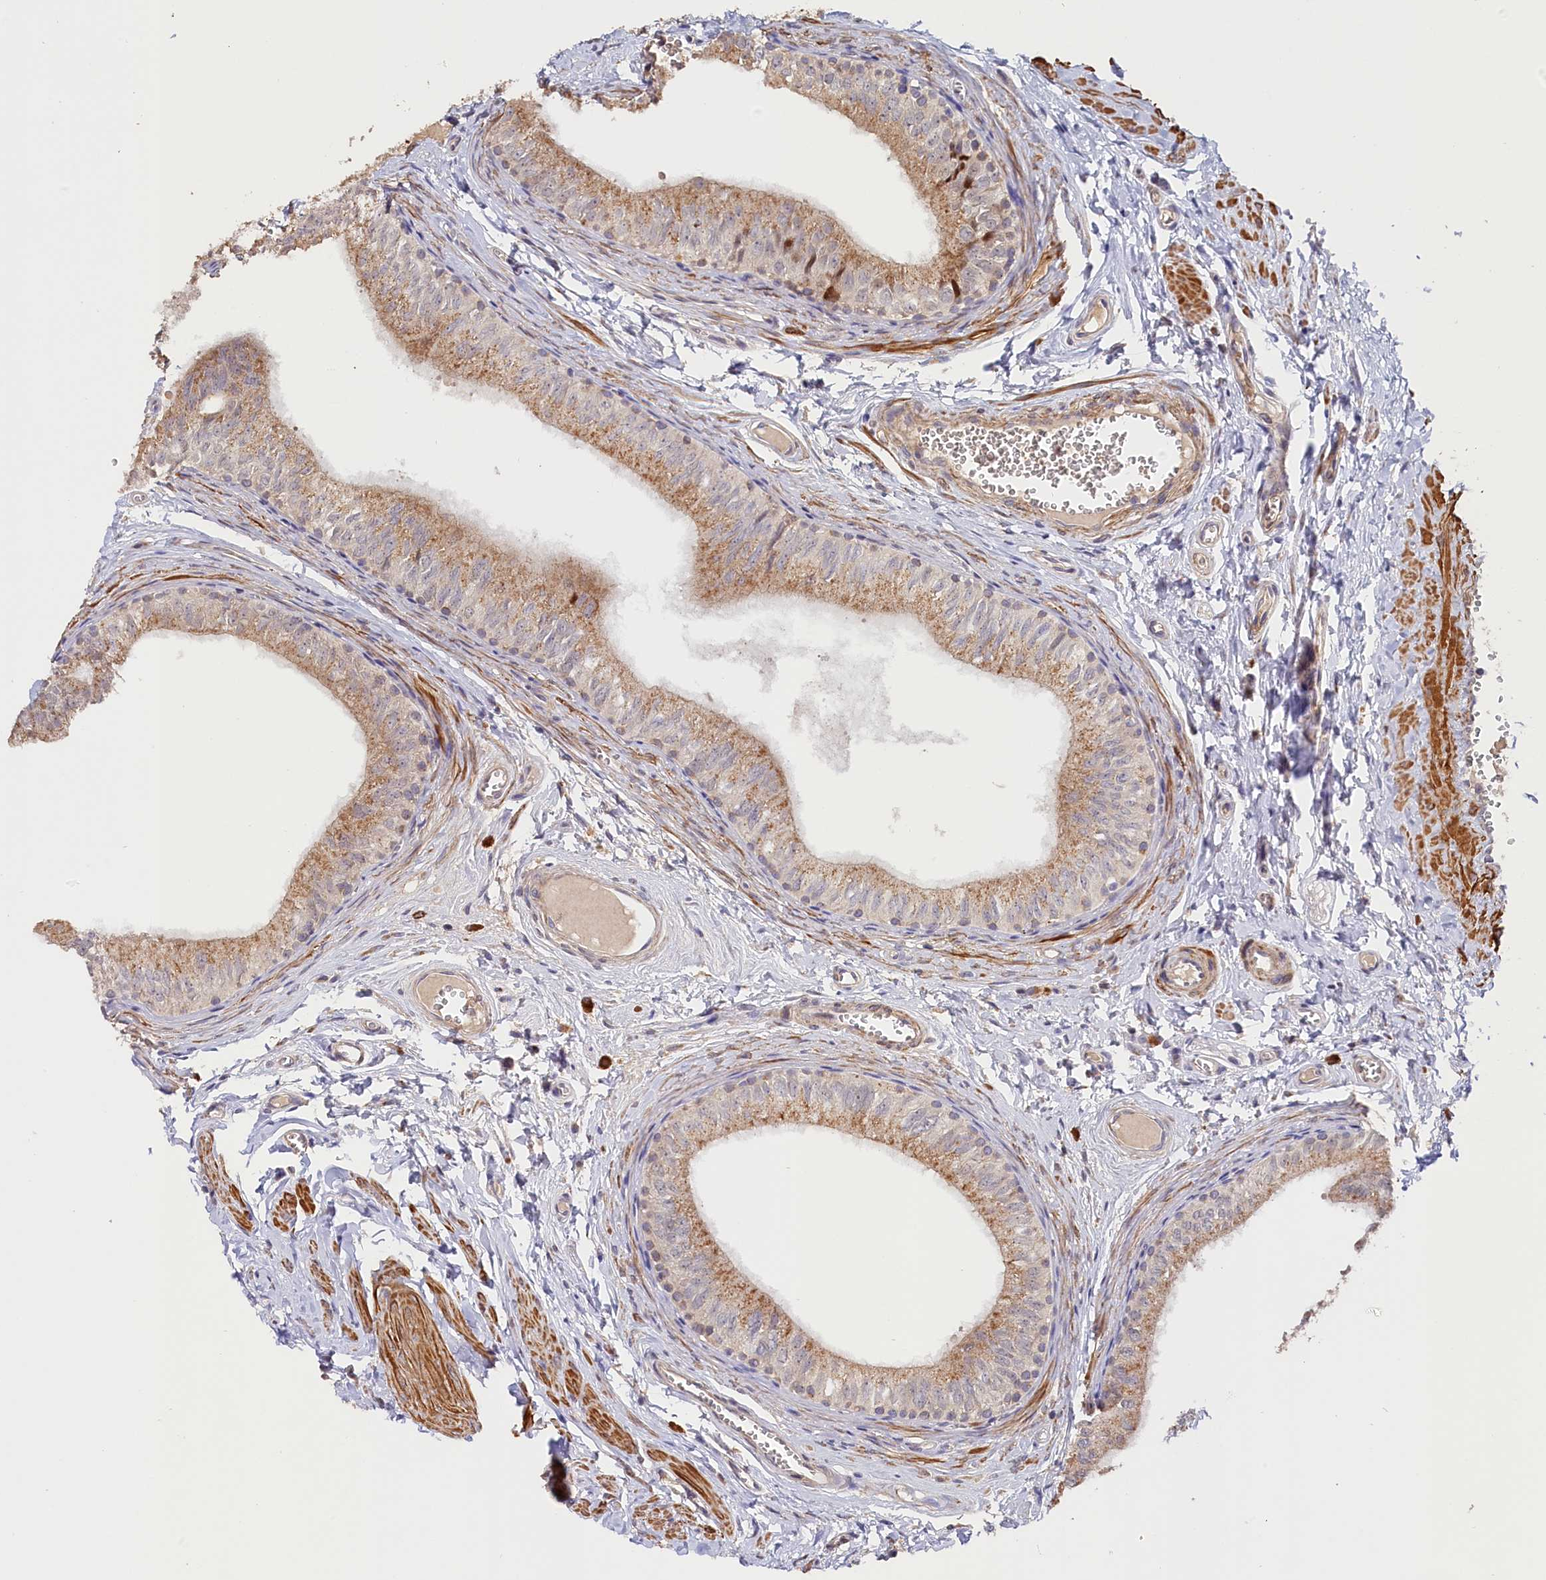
{"staining": {"intensity": "moderate", "quantity": ">75%", "location": "cytoplasmic/membranous"}, "tissue": "epididymis", "cell_type": "Glandular cells", "image_type": "normal", "snomed": [{"axis": "morphology", "description": "Normal tissue, NOS"}, {"axis": "topography", "description": "Epididymis"}], "caption": "Benign epididymis reveals moderate cytoplasmic/membranous positivity in about >75% of glandular cells, visualized by immunohistochemistry. (DAB = brown stain, brightfield microscopy at high magnification).", "gene": "TANGO6", "patient": {"sex": "male", "age": 42}}